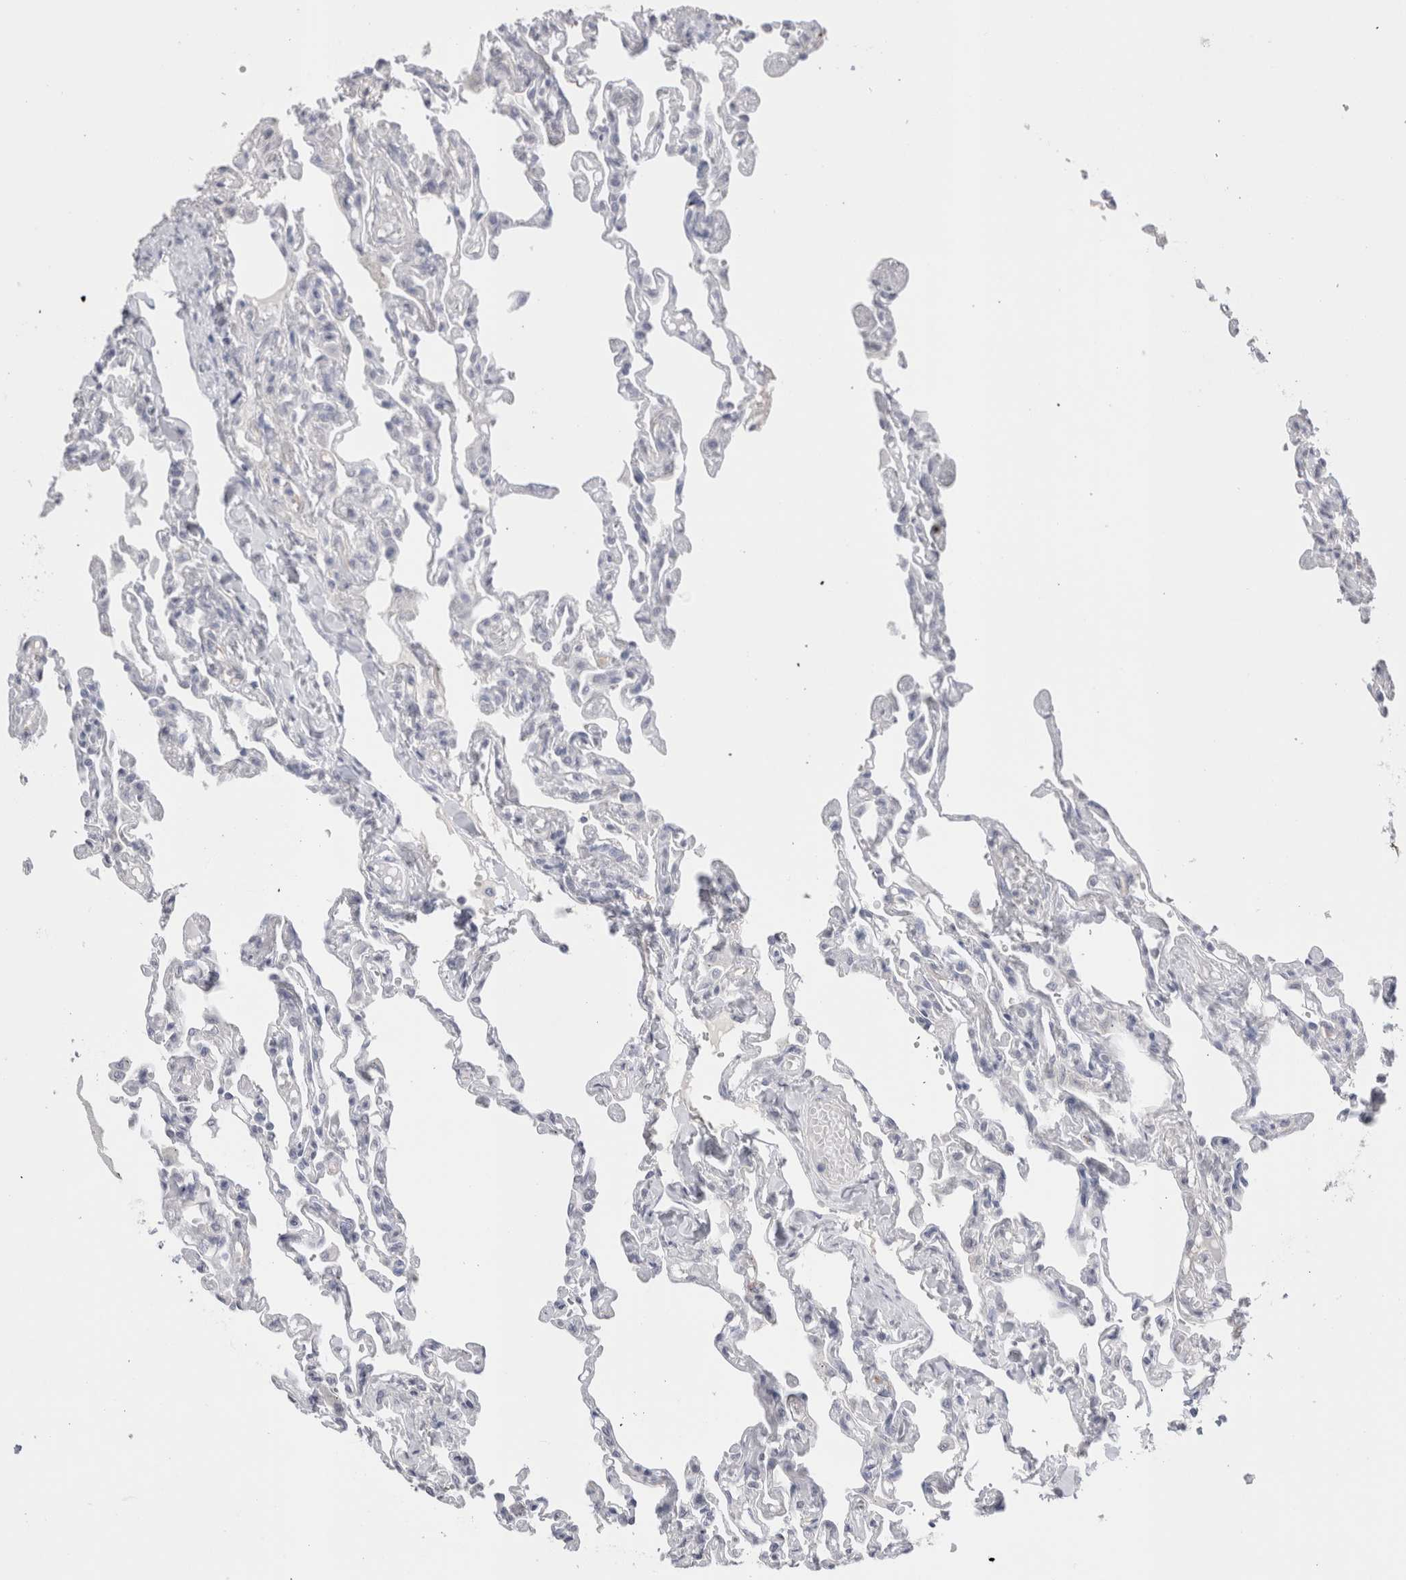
{"staining": {"intensity": "negative", "quantity": "none", "location": "none"}, "tissue": "lung", "cell_type": "Alveolar cells", "image_type": "normal", "snomed": [{"axis": "morphology", "description": "Normal tissue, NOS"}, {"axis": "topography", "description": "Lung"}], "caption": "Human lung stained for a protein using immunohistochemistry displays no positivity in alveolar cells.", "gene": "CADM3", "patient": {"sex": "male", "age": 21}}